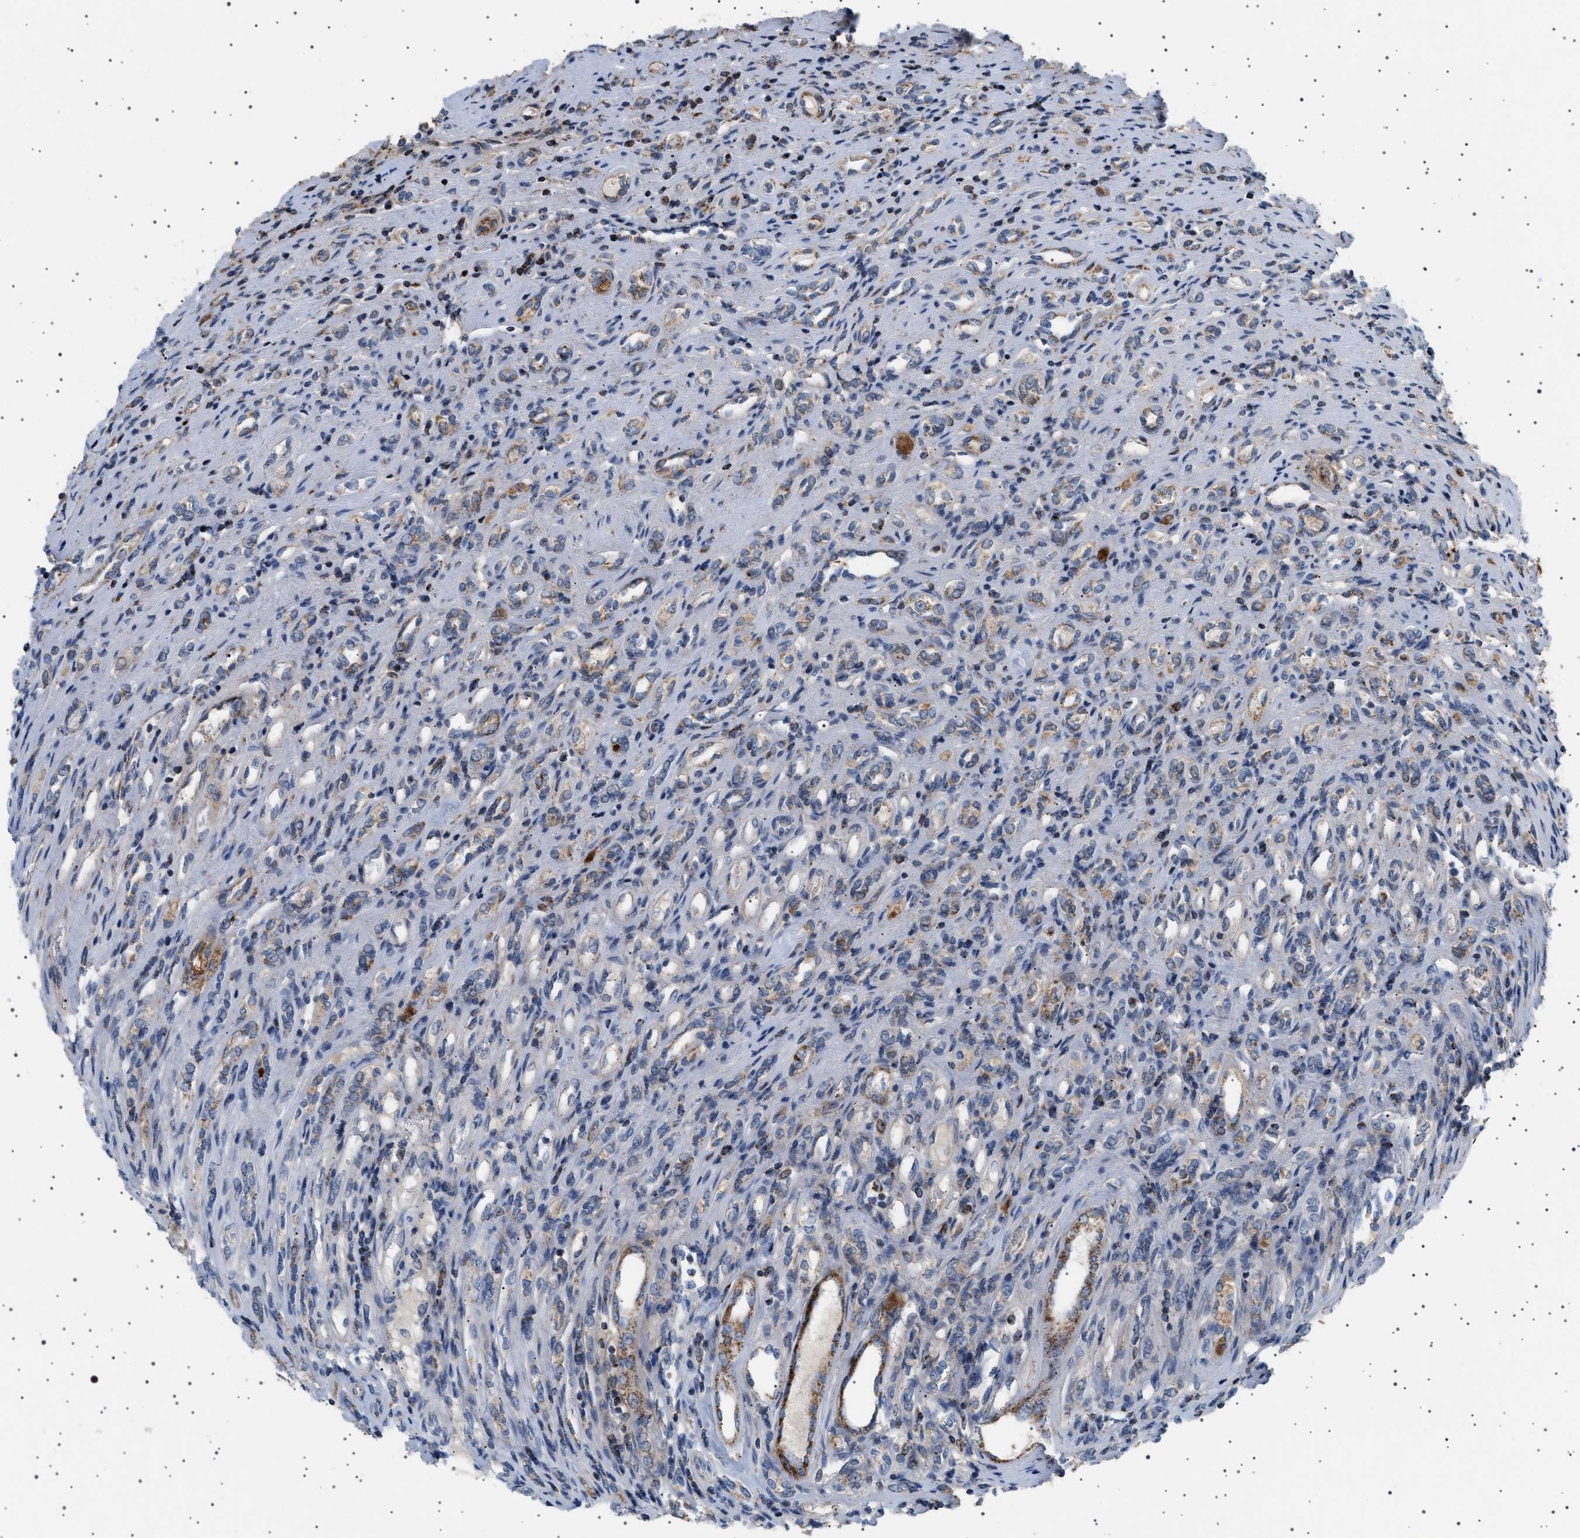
{"staining": {"intensity": "strong", "quantity": "25%-75%", "location": "cytoplasmic/membranous"}, "tissue": "renal cancer", "cell_type": "Tumor cells", "image_type": "cancer", "snomed": [{"axis": "morphology", "description": "Adenocarcinoma, NOS"}, {"axis": "topography", "description": "Kidney"}], "caption": "Immunohistochemistry (IHC) (DAB (3,3'-diaminobenzidine)) staining of human renal adenocarcinoma demonstrates strong cytoplasmic/membranous protein expression in approximately 25%-75% of tumor cells.", "gene": "UBXN8", "patient": {"sex": "female", "age": 70}}